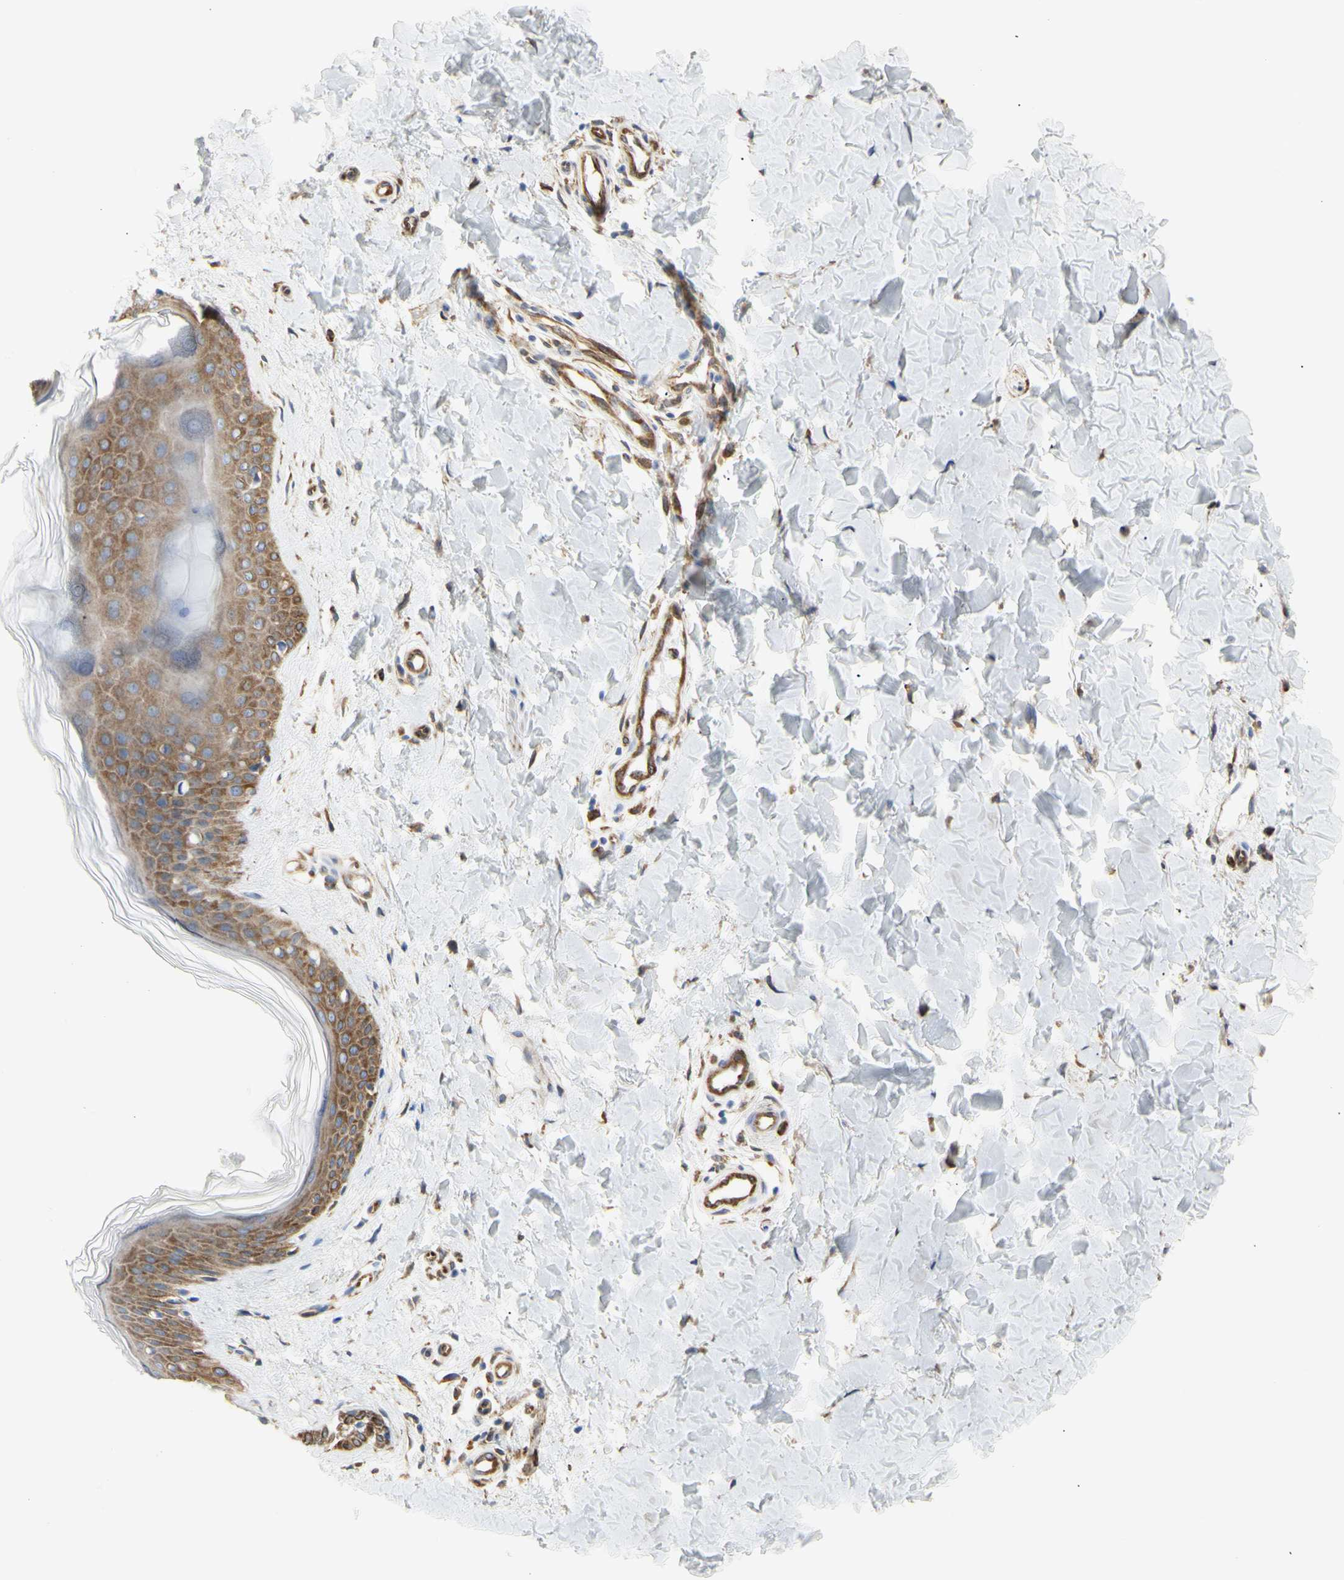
{"staining": {"intensity": "negative", "quantity": "none", "location": "none"}, "tissue": "skin", "cell_type": "Fibroblasts", "image_type": "normal", "snomed": [{"axis": "morphology", "description": "Normal tissue, NOS"}, {"axis": "topography", "description": "Skin"}], "caption": "This is a image of immunohistochemistry staining of unremarkable skin, which shows no positivity in fibroblasts.", "gene": "ERLIN1", "patient": {"sex": "female", "age": 41}}